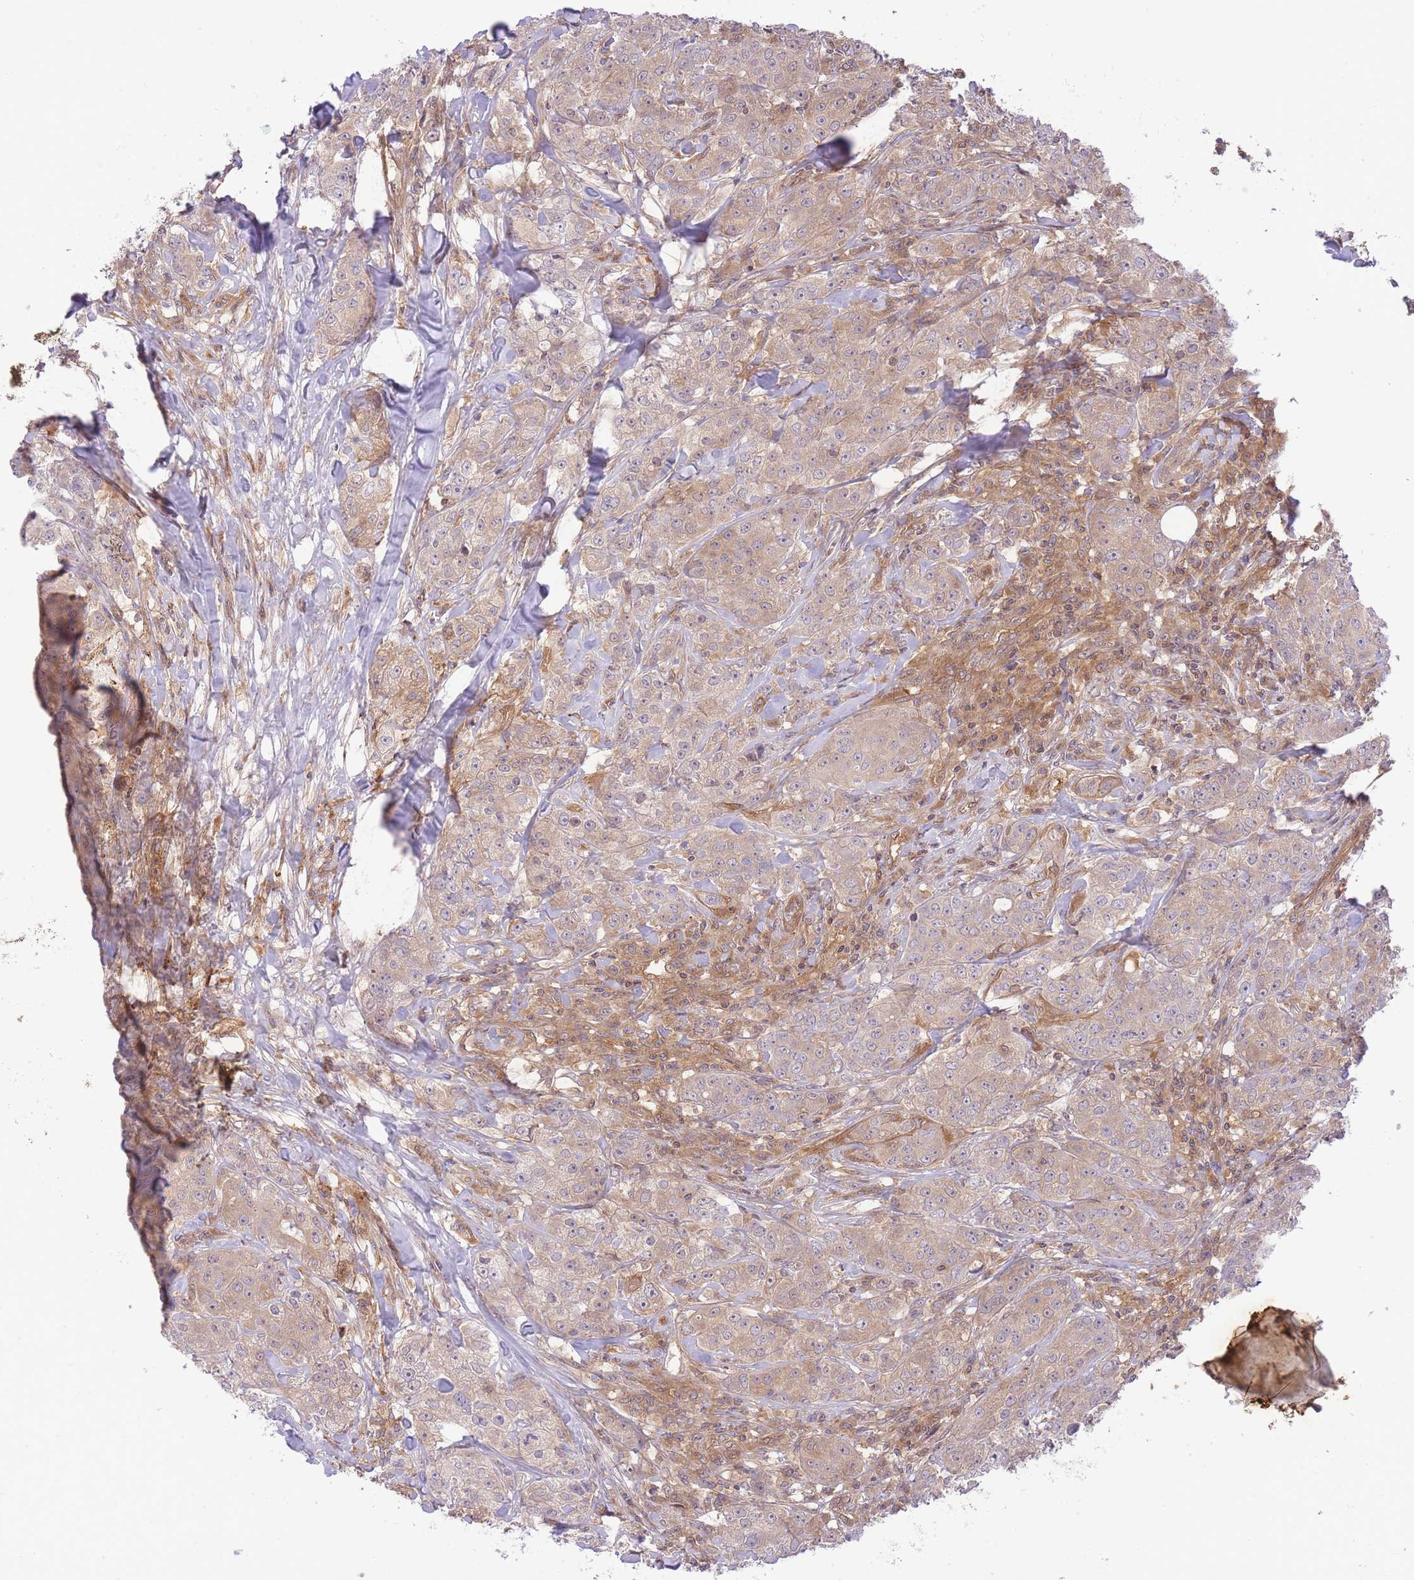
{"staining": {"intensity": "weak", "quantity": "25%-75%", "location": "cytoplasmic/membranous"}, "tissue": "breast cancer", "cell_type": "Tumor cells", "image_type": "cancer", "snomed": [{"axis": "morphology", "description": "Duct carcinoma"}, {"axis": "topography", "description": "Breast"}], "caption": "A high-resolution photomicrograph shows immunohistochemistry staining of breast cancer (invasive ductal carcinoma), which demonstrates weak cytoplasmic/membranous expression in about 25%-75% of tumor cells. (Brightfield microscopy of DAB IHC at high magnification).", "gene": "PREP", "patient": {"sex": "female", "age": 43}}